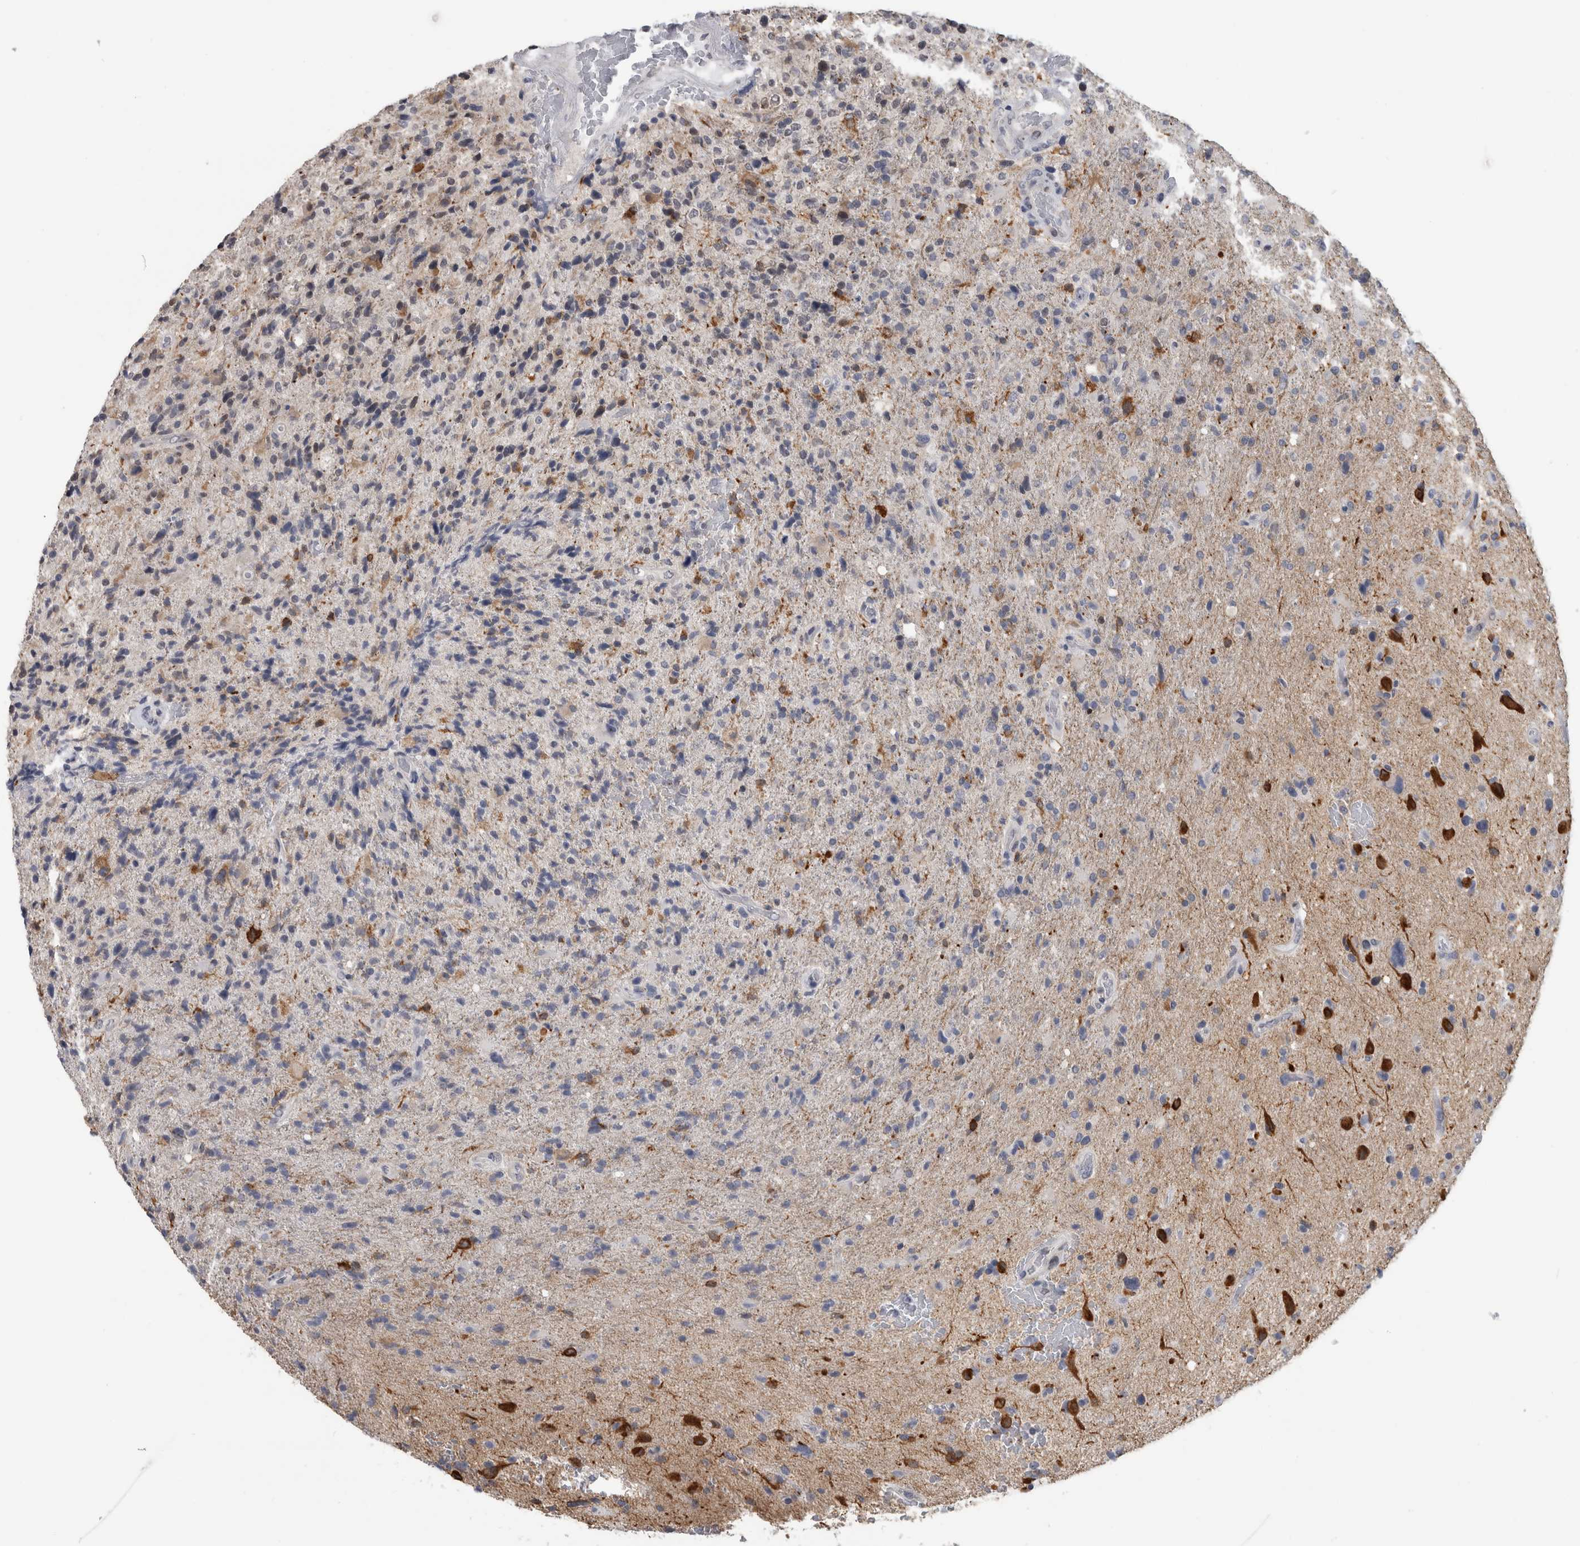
{"staining": {"intensity": "negative", "quantity": "none", "location": "none"}, "tissue": "glioma", "cell_type": "Tumor cells", "image_type": "cancer", "snomed": [{"axis": "morphology", "description": "Glioma, malignant, High grade"}, {"axis": "topography", "description": "Brain"}], "caption": "This is an IHC photomicrograph of human malignant glioma (high-grade). There is no positivity in tumor cells.", "gene": "TMEM242", "patient": {"sex": "male", "age": 72}}